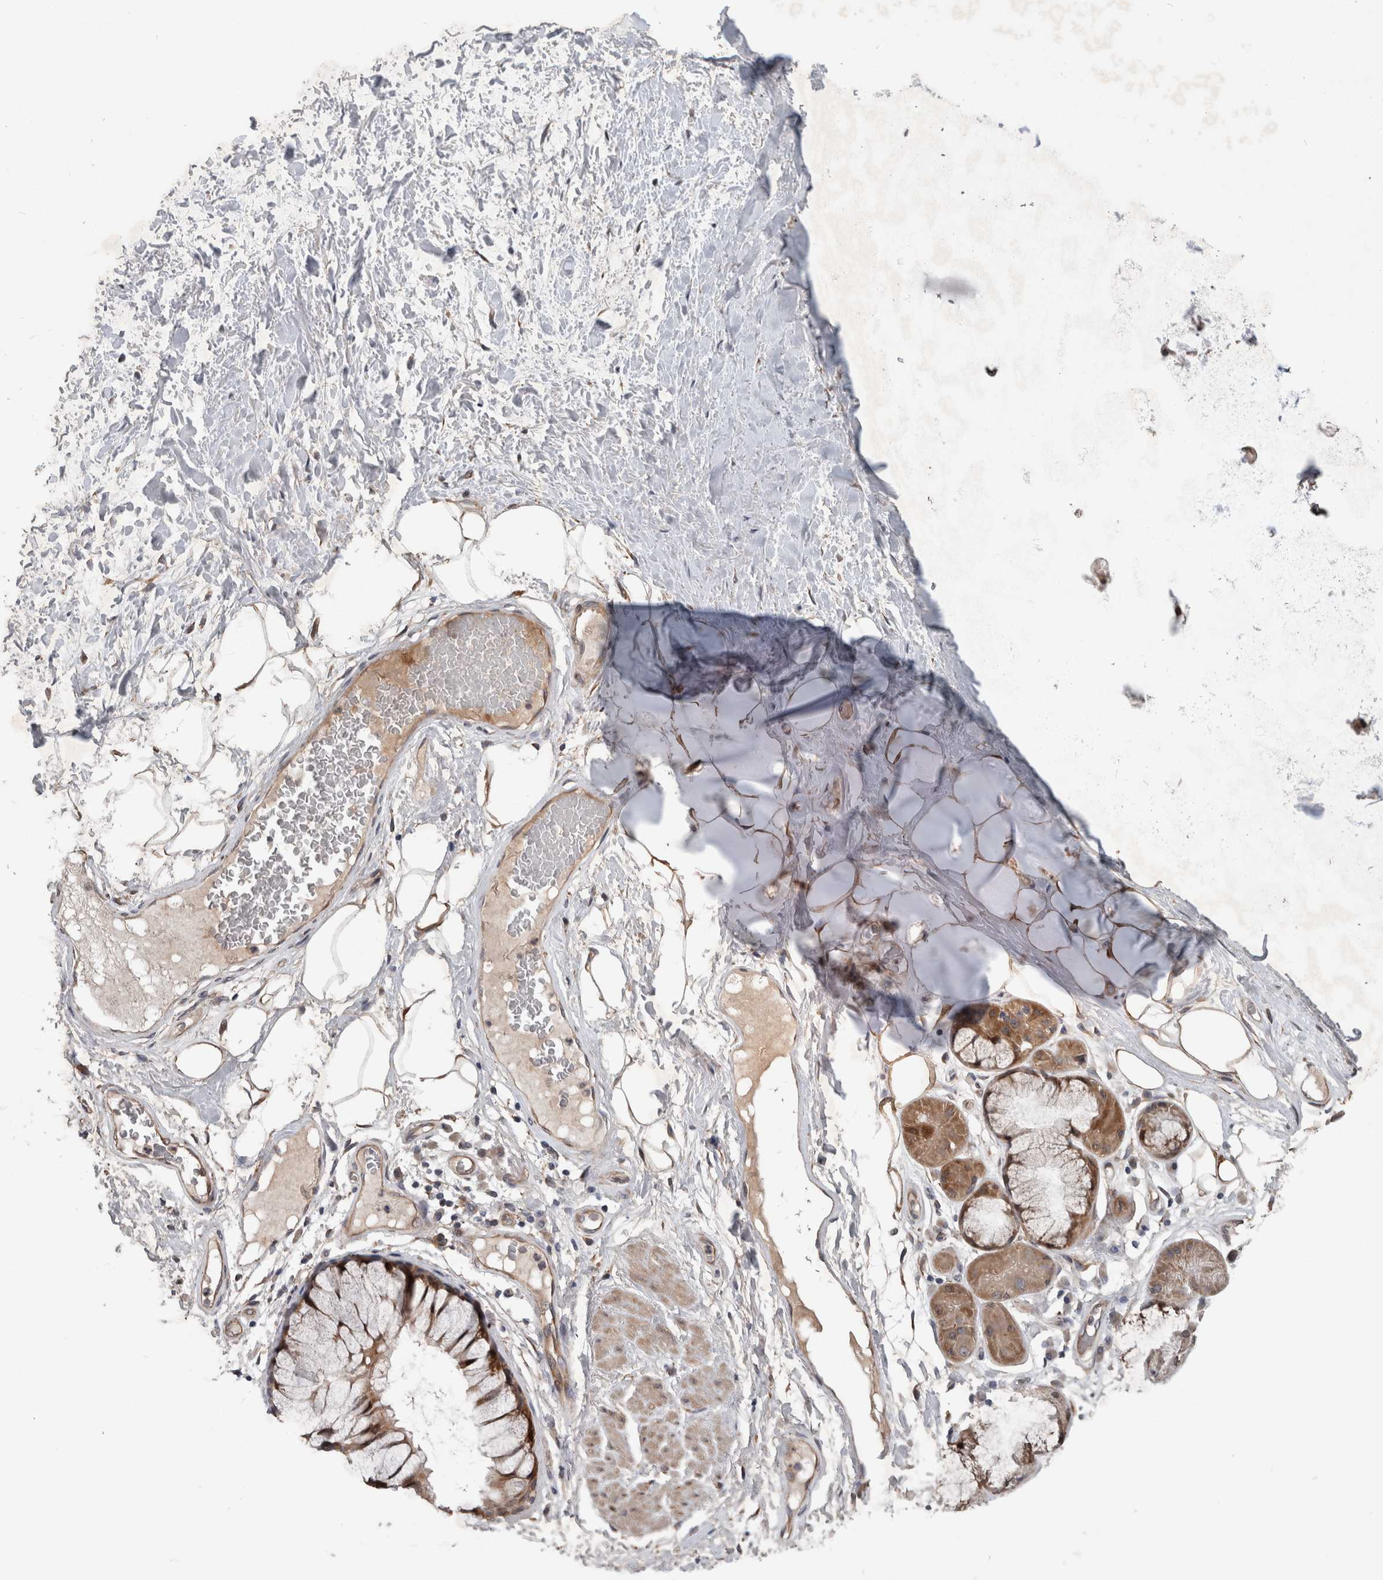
{"staining": {"intensity": "moderate", "quantity": "25%-75%", "location": "cytoplasmic/membranous"}, "tissue": "adipose tissue", "cell_type": "Adipocytes", "image_type": "normal", "snomed": [{"axis": "morphology", "description": "Normal tissue, NOS"}, {"axis": "topography", "description": "Bronchus"}], "caption": "About 25%-75% of adipocytes in normal human adipose tissue exhibit moderate cytoplasmic/membranous protein positivity as visualized by brown immunohistochemical staining.", "gene": "GIMAP6", "patient": {"sex": "male", "age": 66}}